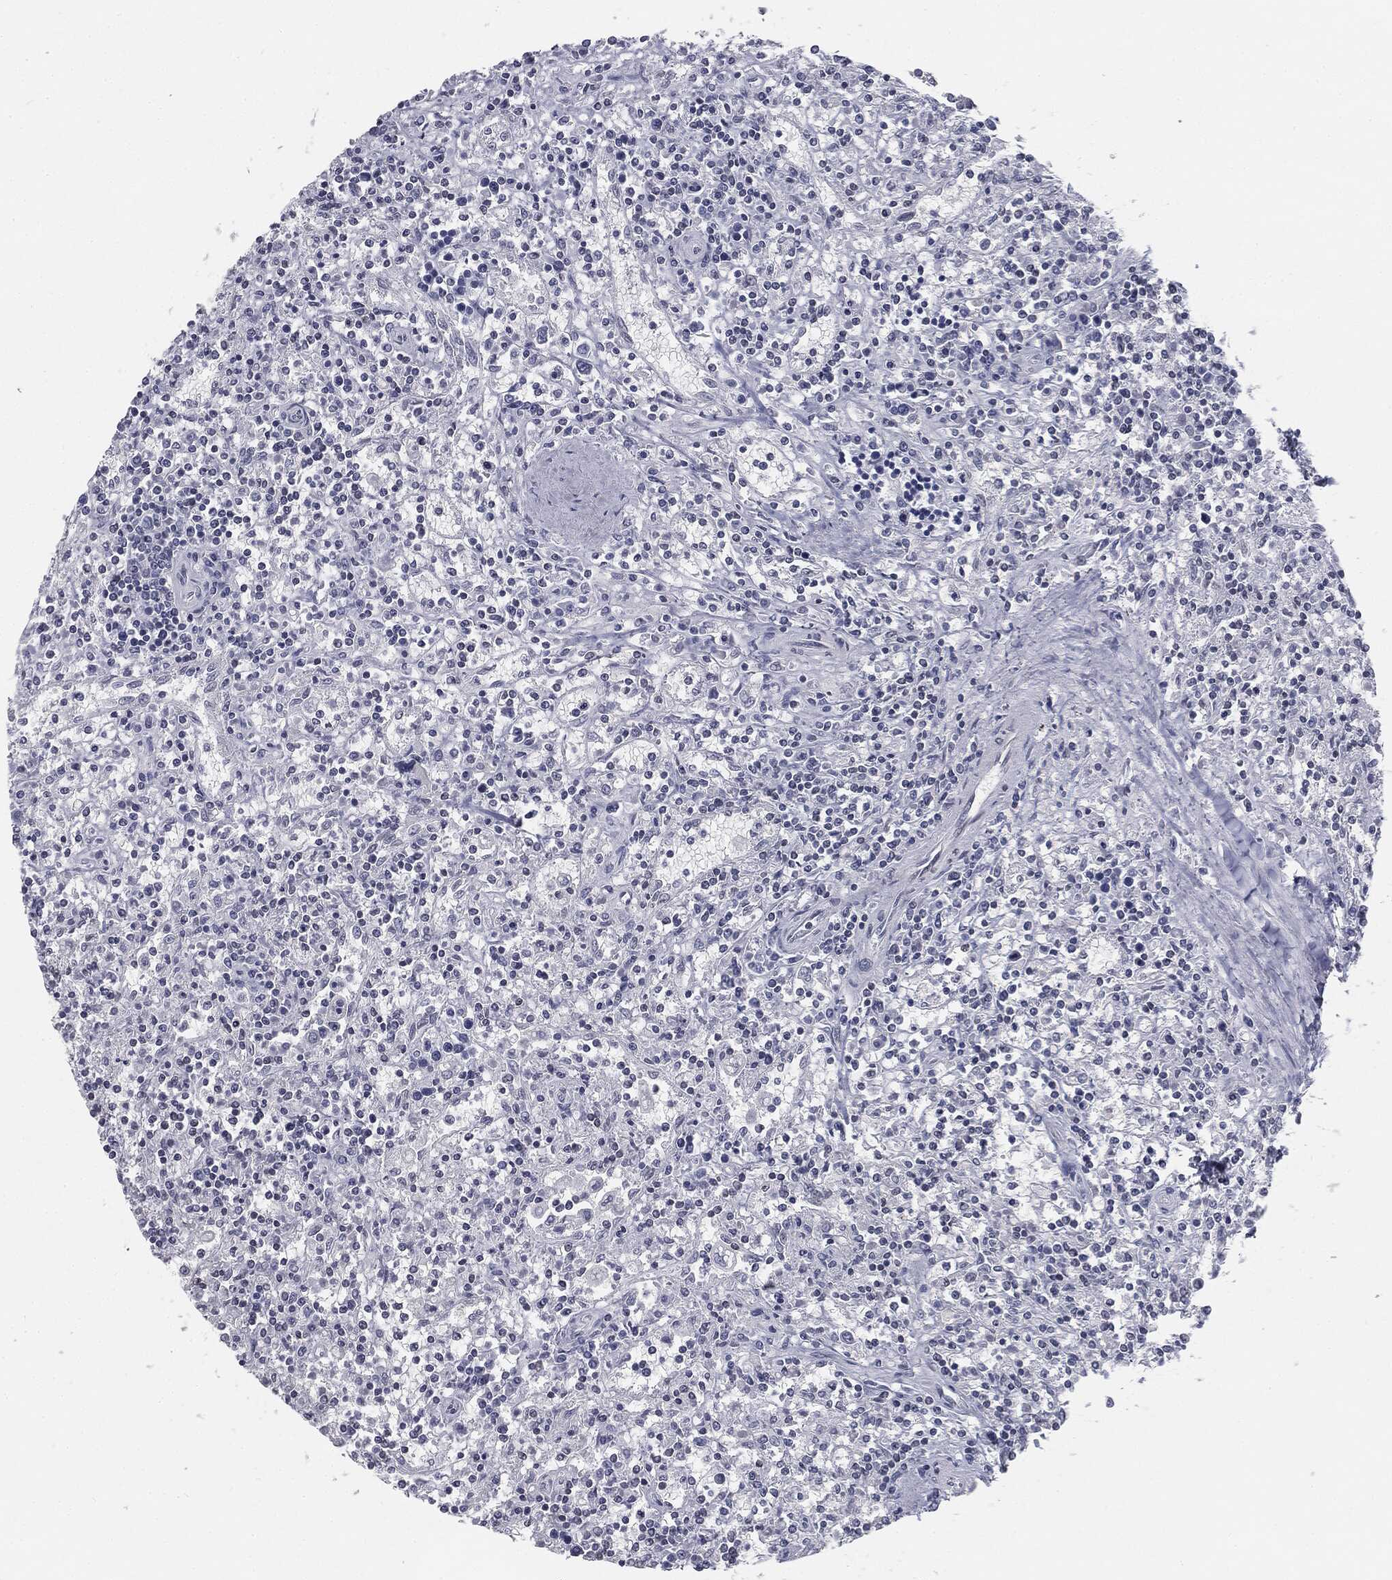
{"staining": {"intensity": "negative", "quantity": "none", "location": "none"}, "tissue": "lymphoma", "cell_type": "Tumor cells", "image_type": "cancer", "snomed": [{"axis": "morphology", "description": "Malignant lymphoma, non-Hodgkin's type, Low grade"}, {"axis": "topography", "description": "Spleen"}], "caption": "Immunohistochemistry (IHC) photomicrograph of neoplastic tissue: human lymphoma stained with DAB (3,3'-diaminobenzidine) shows no significant protein staining in tumor cells.", "gene": "ALDOB", "patient": {"sex": "male", "age": 62}}